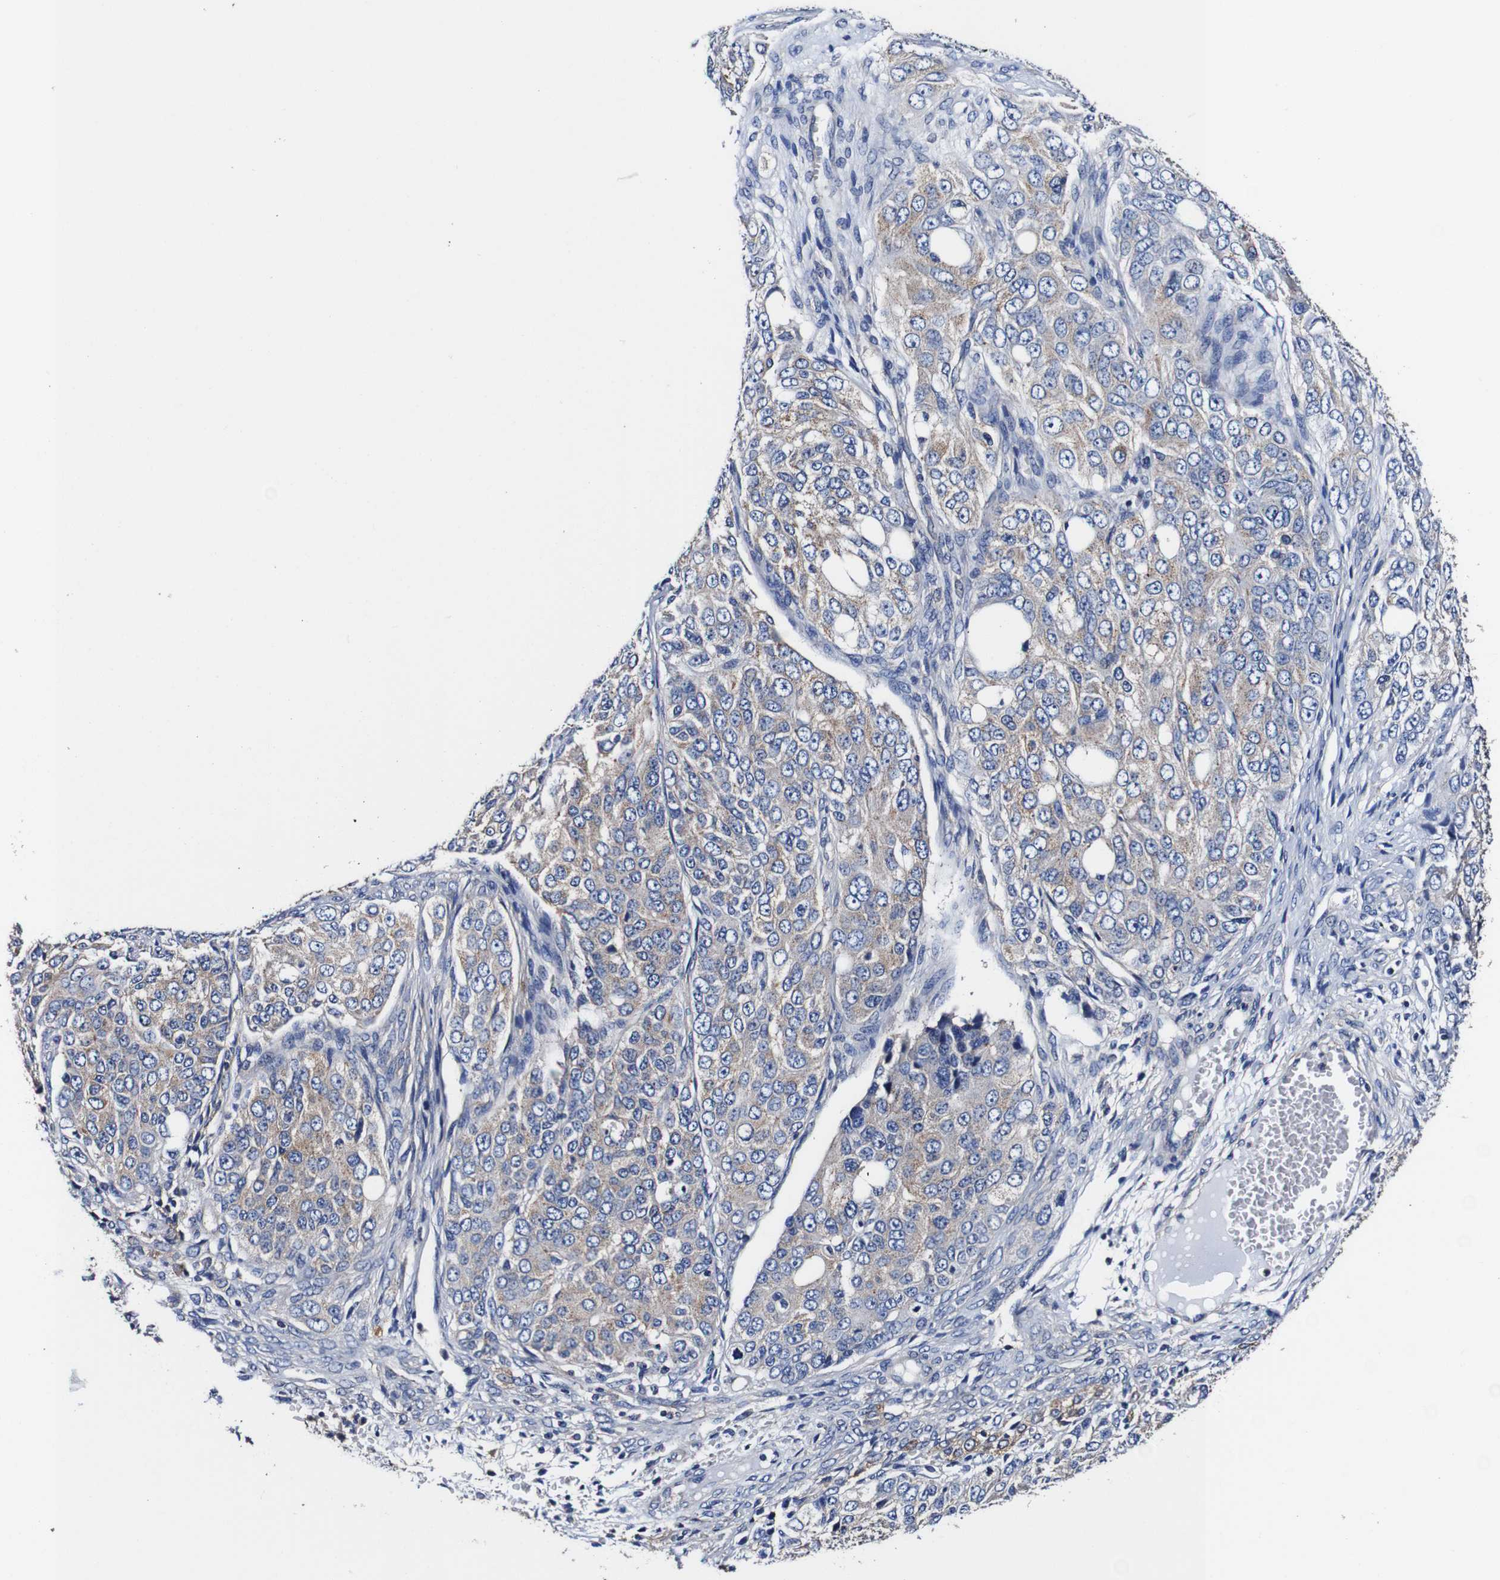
{"staining": {"intensity": "weak", "quantity": "<25%", "location": "cytoplasmic/membranous"}, "tissue": "ovarian cancer", "cell_type": "Tumor cells", "image_type": "cancer", "snomed": [{"axis": "morphology", "description": "Carcinoma, endometroid"}, {"axis": "topography", "description": "Ovary"}], "caption": "Immunohistochemistry (IHC) histopathology image of neoplastic tissue: human endometroid carcinoma (ovarian) stained with DAB (3,3'-diaminobenzidine) shows no significant protein staining in tumor cells.", "gene": "PDCD6IP", "patient": {"sex": "female", "age": 51}}